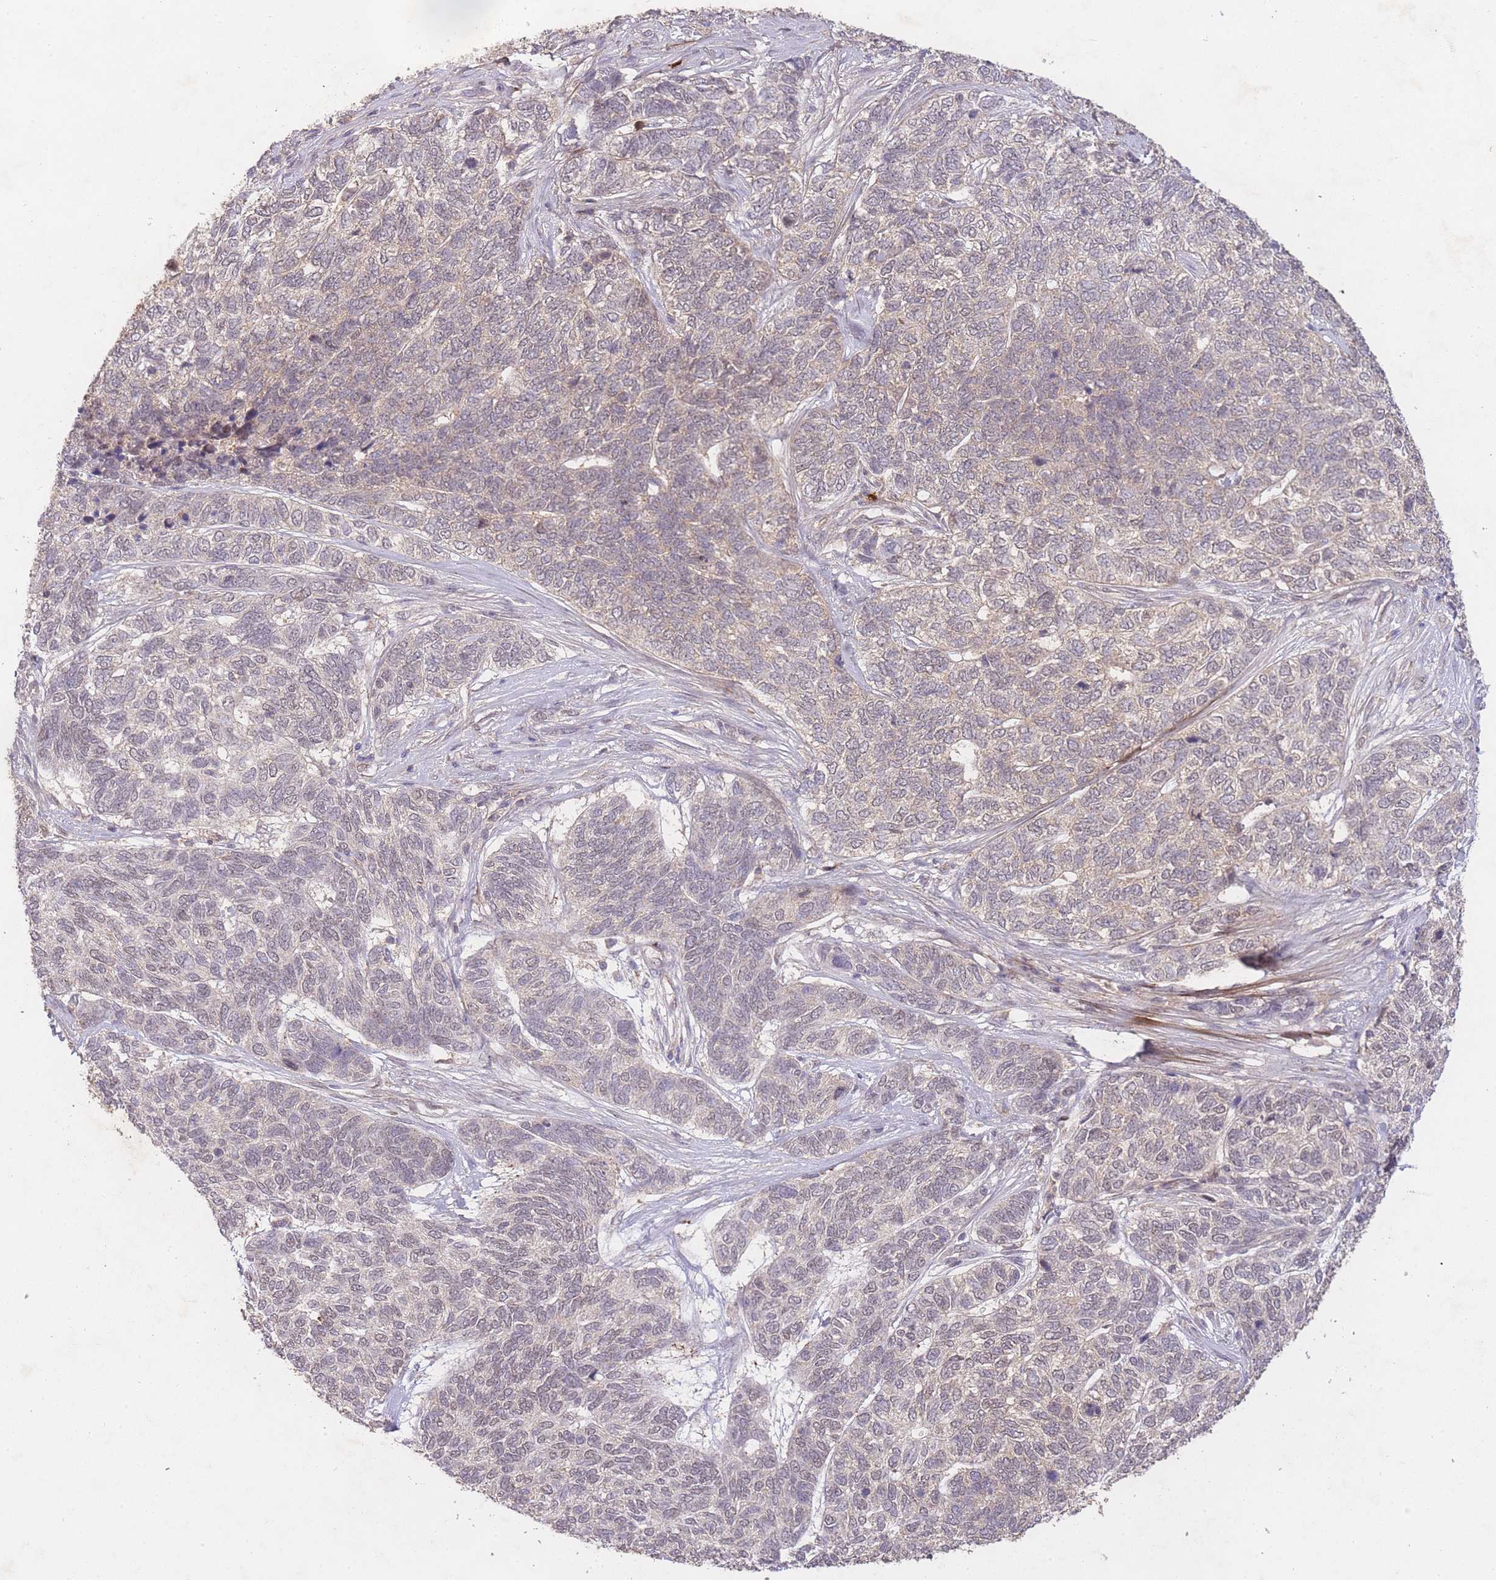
{"staining": {"intensity": "weak", "quantity": "<25%", "location": "nuclear"}, "tissue": "skin cancer", "cell_type": "Tumor cells", "image_type": "cancer", "snomed": [{"axis": "morphology", "description": "Basal cell carcinoma"}, {"axis": "topography", "description": "Skin"}], "caption": "DAB (3,3'-diaminobenzidine) immunohistochemical staining of skin cancer (basal cell carcinoma) displays no significant positivity in tumor cells. (DAB immunohistochemistry (IHC), high magnification).", "gene": "RNF144B", "patient": {"sex": "female", "age": 65}}